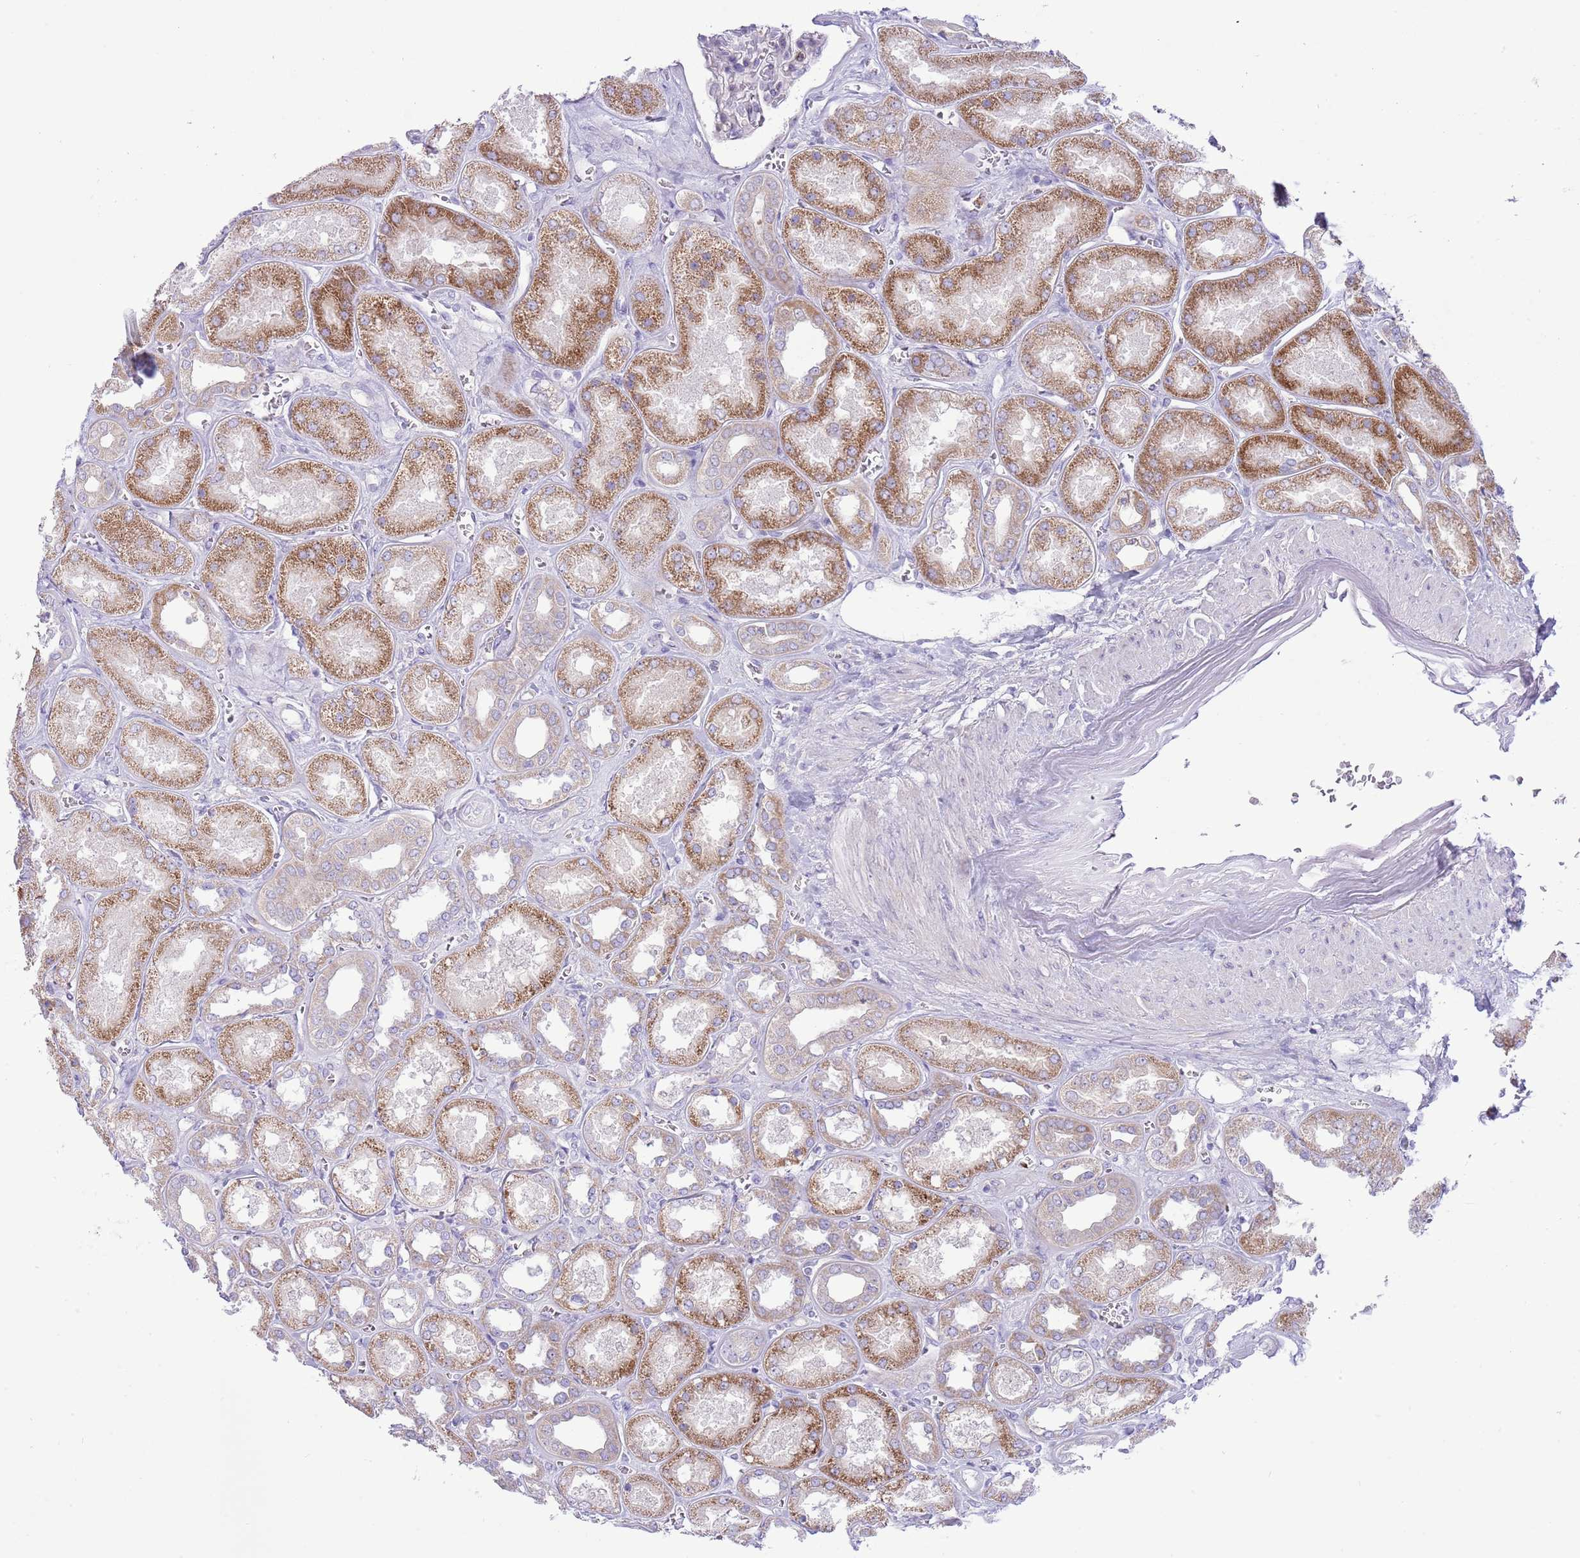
{"staining": {"intensity": "negative", "quantity": "none", "location": "none"}, "tissue": "kidney", "cell_type": "Cells in glomeruli", "image_type": "normal", "snomed": [{"axis": "morphology", "description": "Normal tissue, NOS"}, {"axis": "morphology", "description": "Adenocarcinoma, NOS"}, {"axis": "topography", "description": "Kidney"}], "caption": "The micrograph demonstrates no staining of cells in glomeruli in normal kidney.", "gene": "OAZ2", "patient": {"sex": "female", "age": 68}}